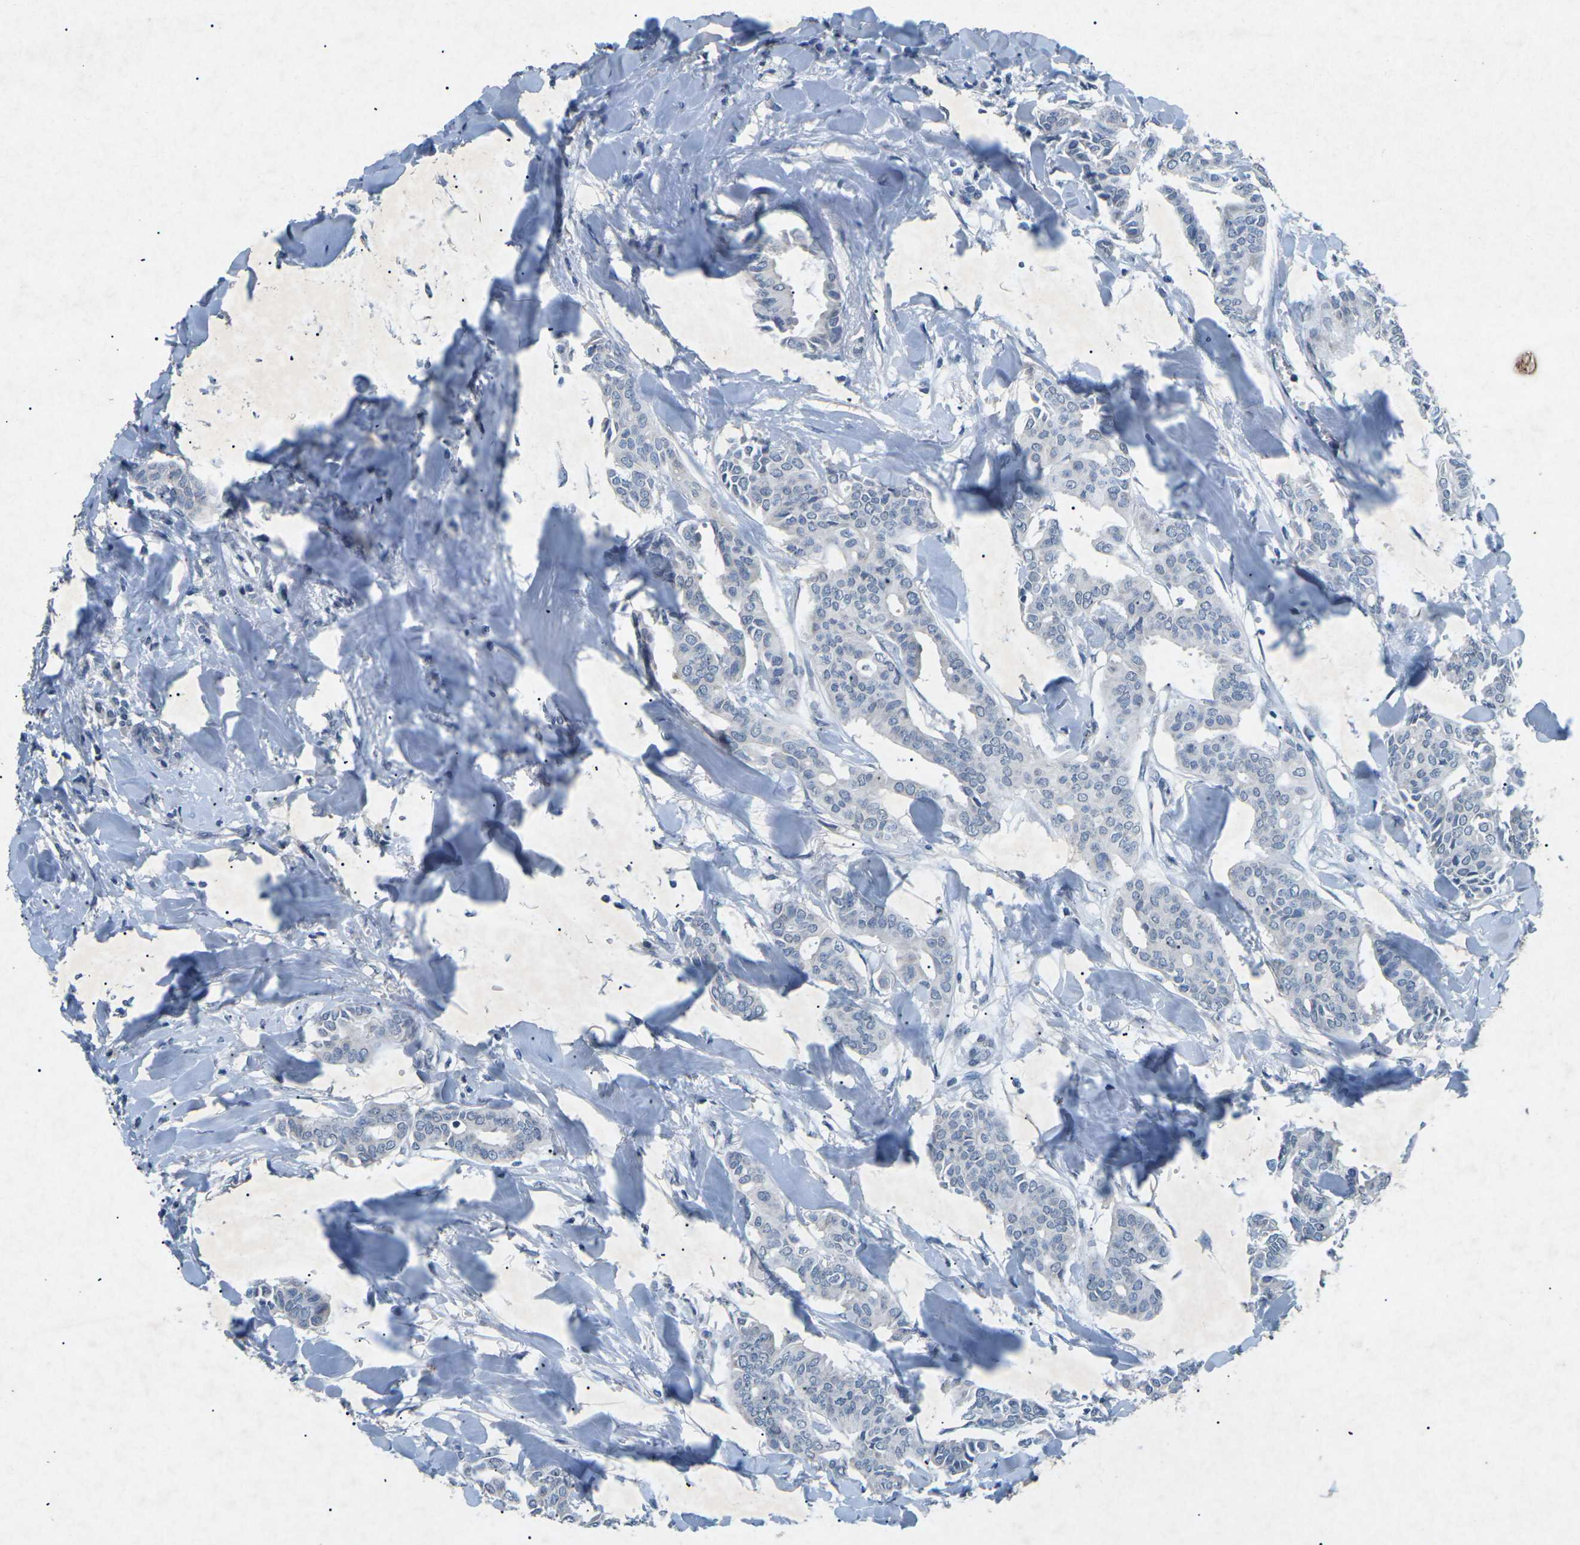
{"staining": {"intensity": "negative", "quantity": "none", "location": "none"}, "tissue": "head and neck cancer", "cell_type": "Tumor cells", "image_type": "cancer", "snomed": [{"axis": "morphology", "description": "Adenocarcinoma, NOS"}, {"axis": "topography", "description": "Salivary gland"}, {"axis": "topography", "description": "Head-Neck"}], "caption": "A photomicrograph of head and neck cancer (adenocarcinoma) stained for a protein displays no brown staining in tumor cells.", "gene": "A1BG", "patient": {"sex": "female", "age": 59}}